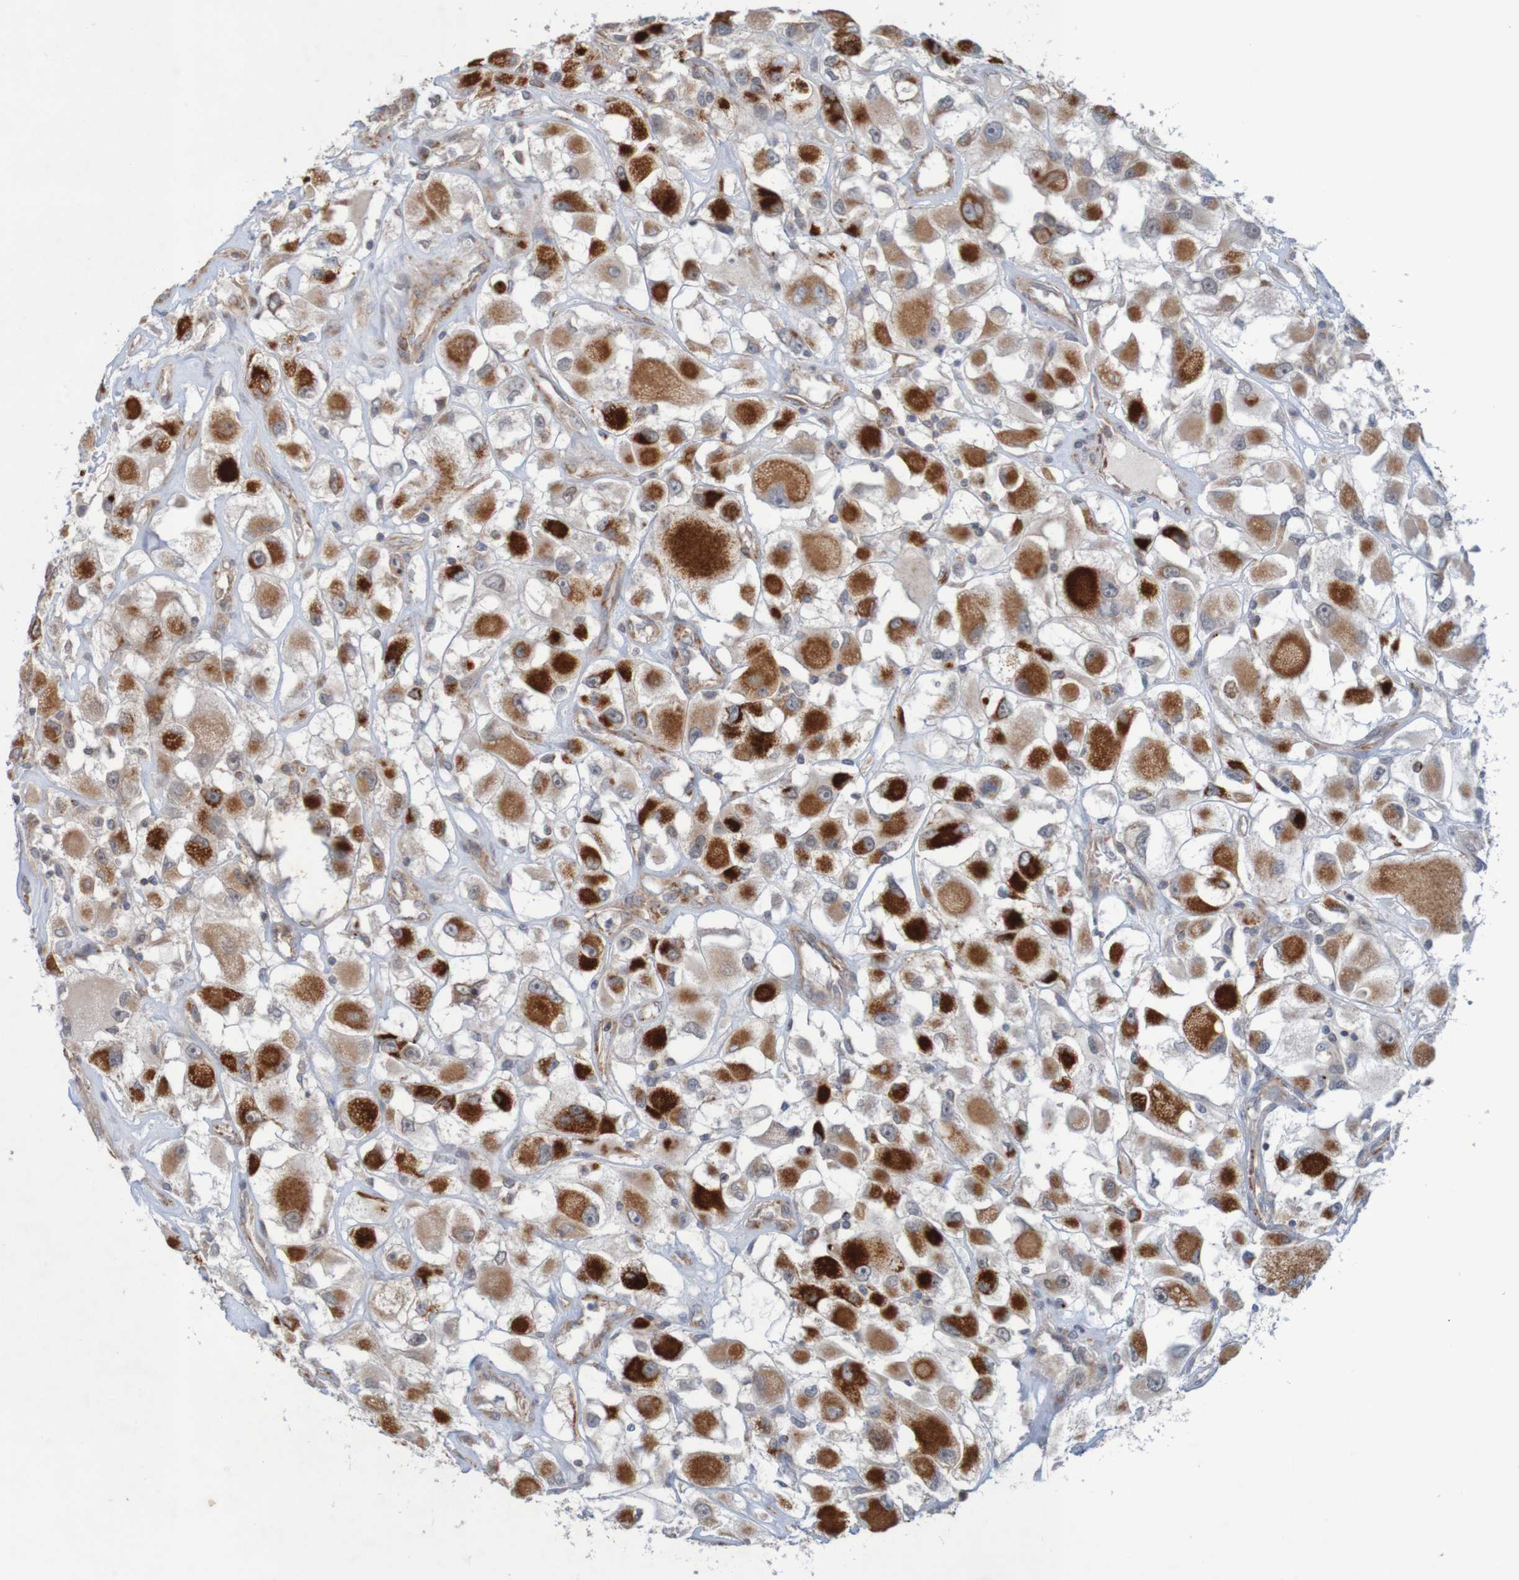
{"staining": {"intensity": "moderate", "quantity": ">75%", "location": "cytoplasmic/membranous"}, "tissue": "renal cancer", "cell_type": "Tumor cells", "image_type": "cancer", "snomed": [{"axis": "morphology", "description": "Adenocarcinoma, NOS"}, {"axis": "topography", "description": "Kidney"}], "caption": "Moderate cytoplasmic/membranous expression for a protein is appreciated in approximately >75% of tumor cells of adenocarcinoma (renal) using immunohistochemistry.", "gene": "NAV2", "patient": {"sex": "female", "age": 52}}